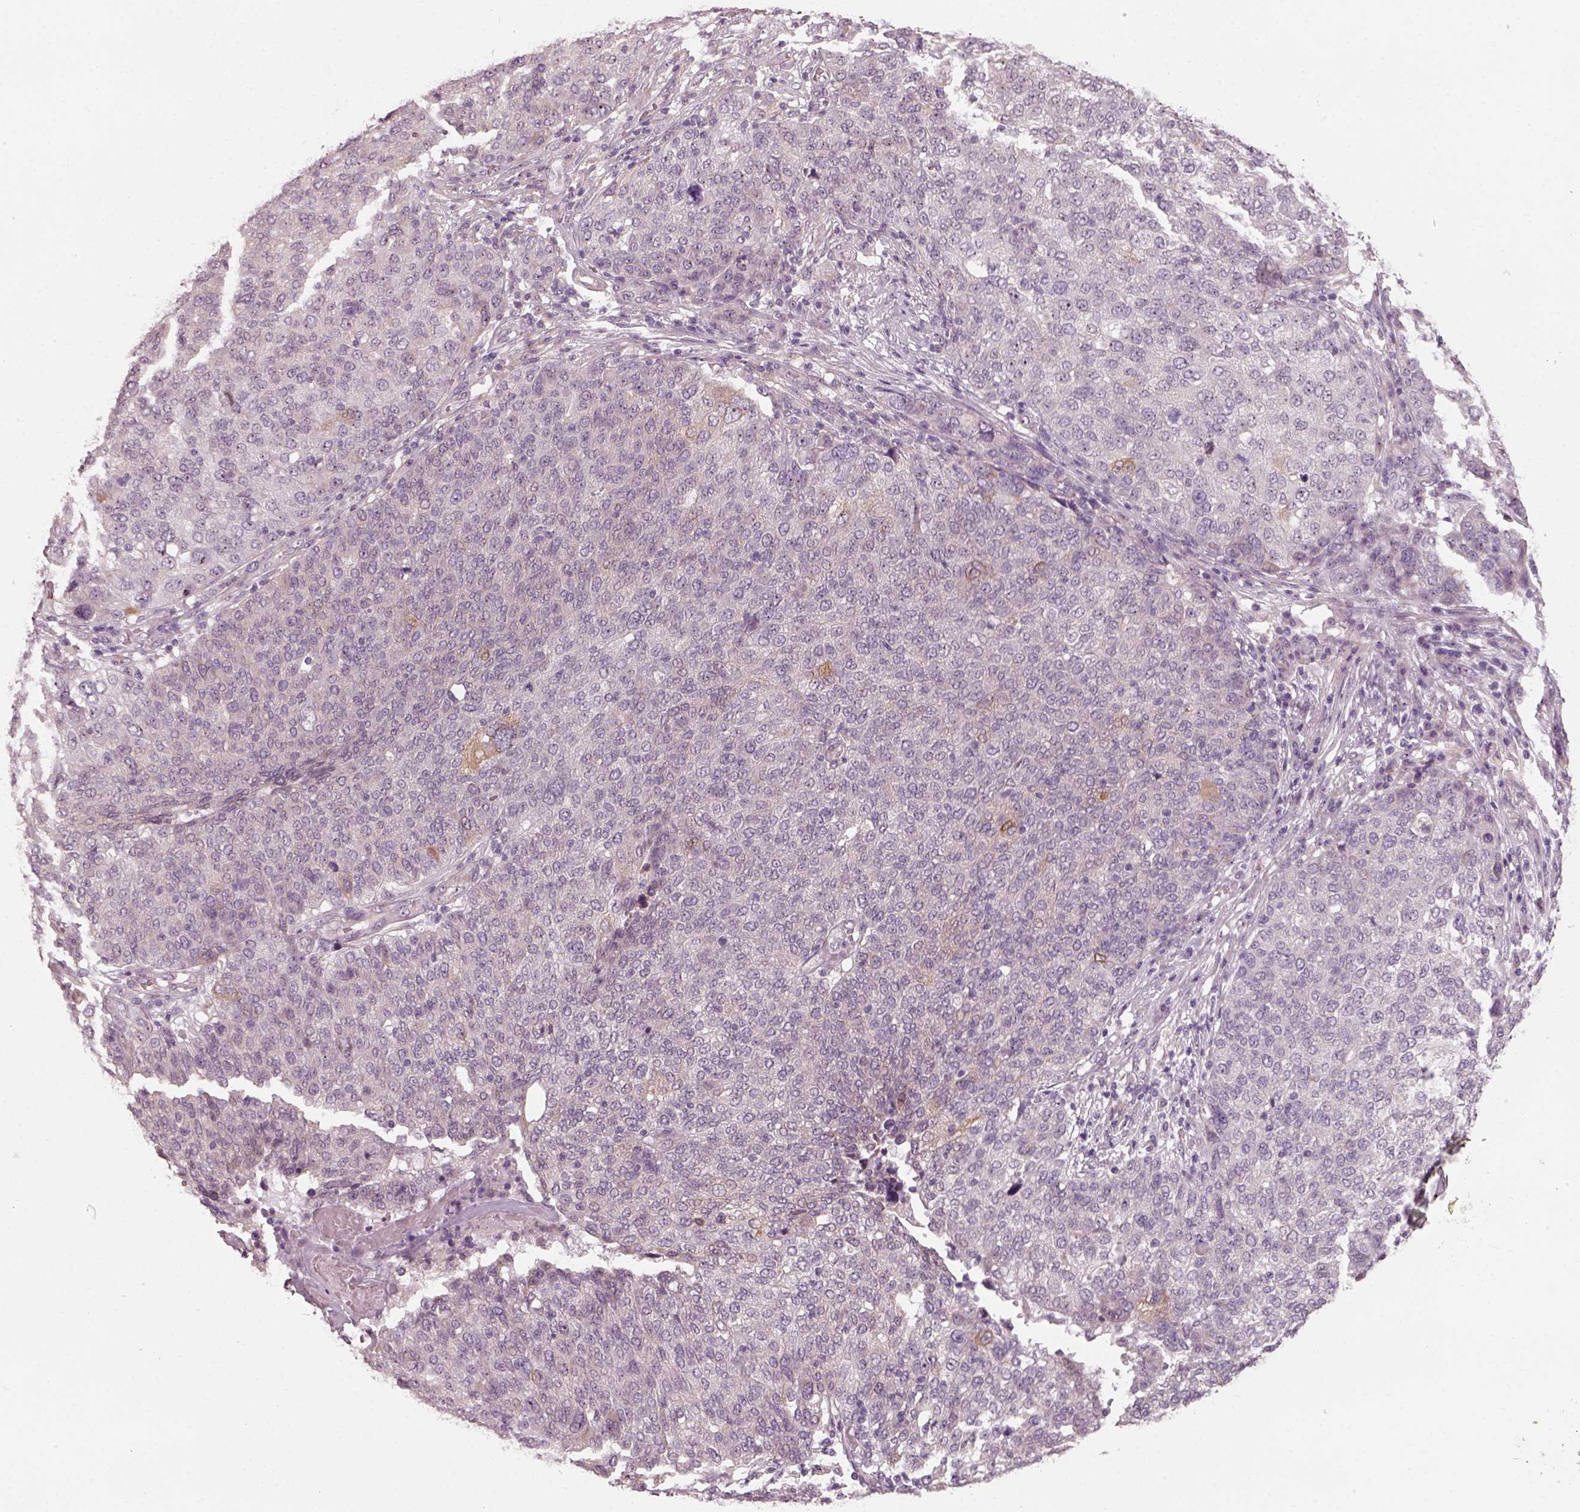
{"staining": {"intensity": "weak", "quantity": "<25%", "location": "cytoplasmic/membranous"}, "tissue": "ovarian cancer", "cell_type": "Tumor cells", "image_type": "cancer", "snomed": [{"axis": "morphology", "description": "Carcinoma, endometroid"}, {"axis": "topography", "description": "Ovary"}], "caption": "Tumor cells show no significant protein staining in ovarian endometroid carcinoma. (Immunohistochemistry, brightfield microscopy, high magnification).", "gene": "CDS1", "patient": {"sex": "female", "age": 58}}